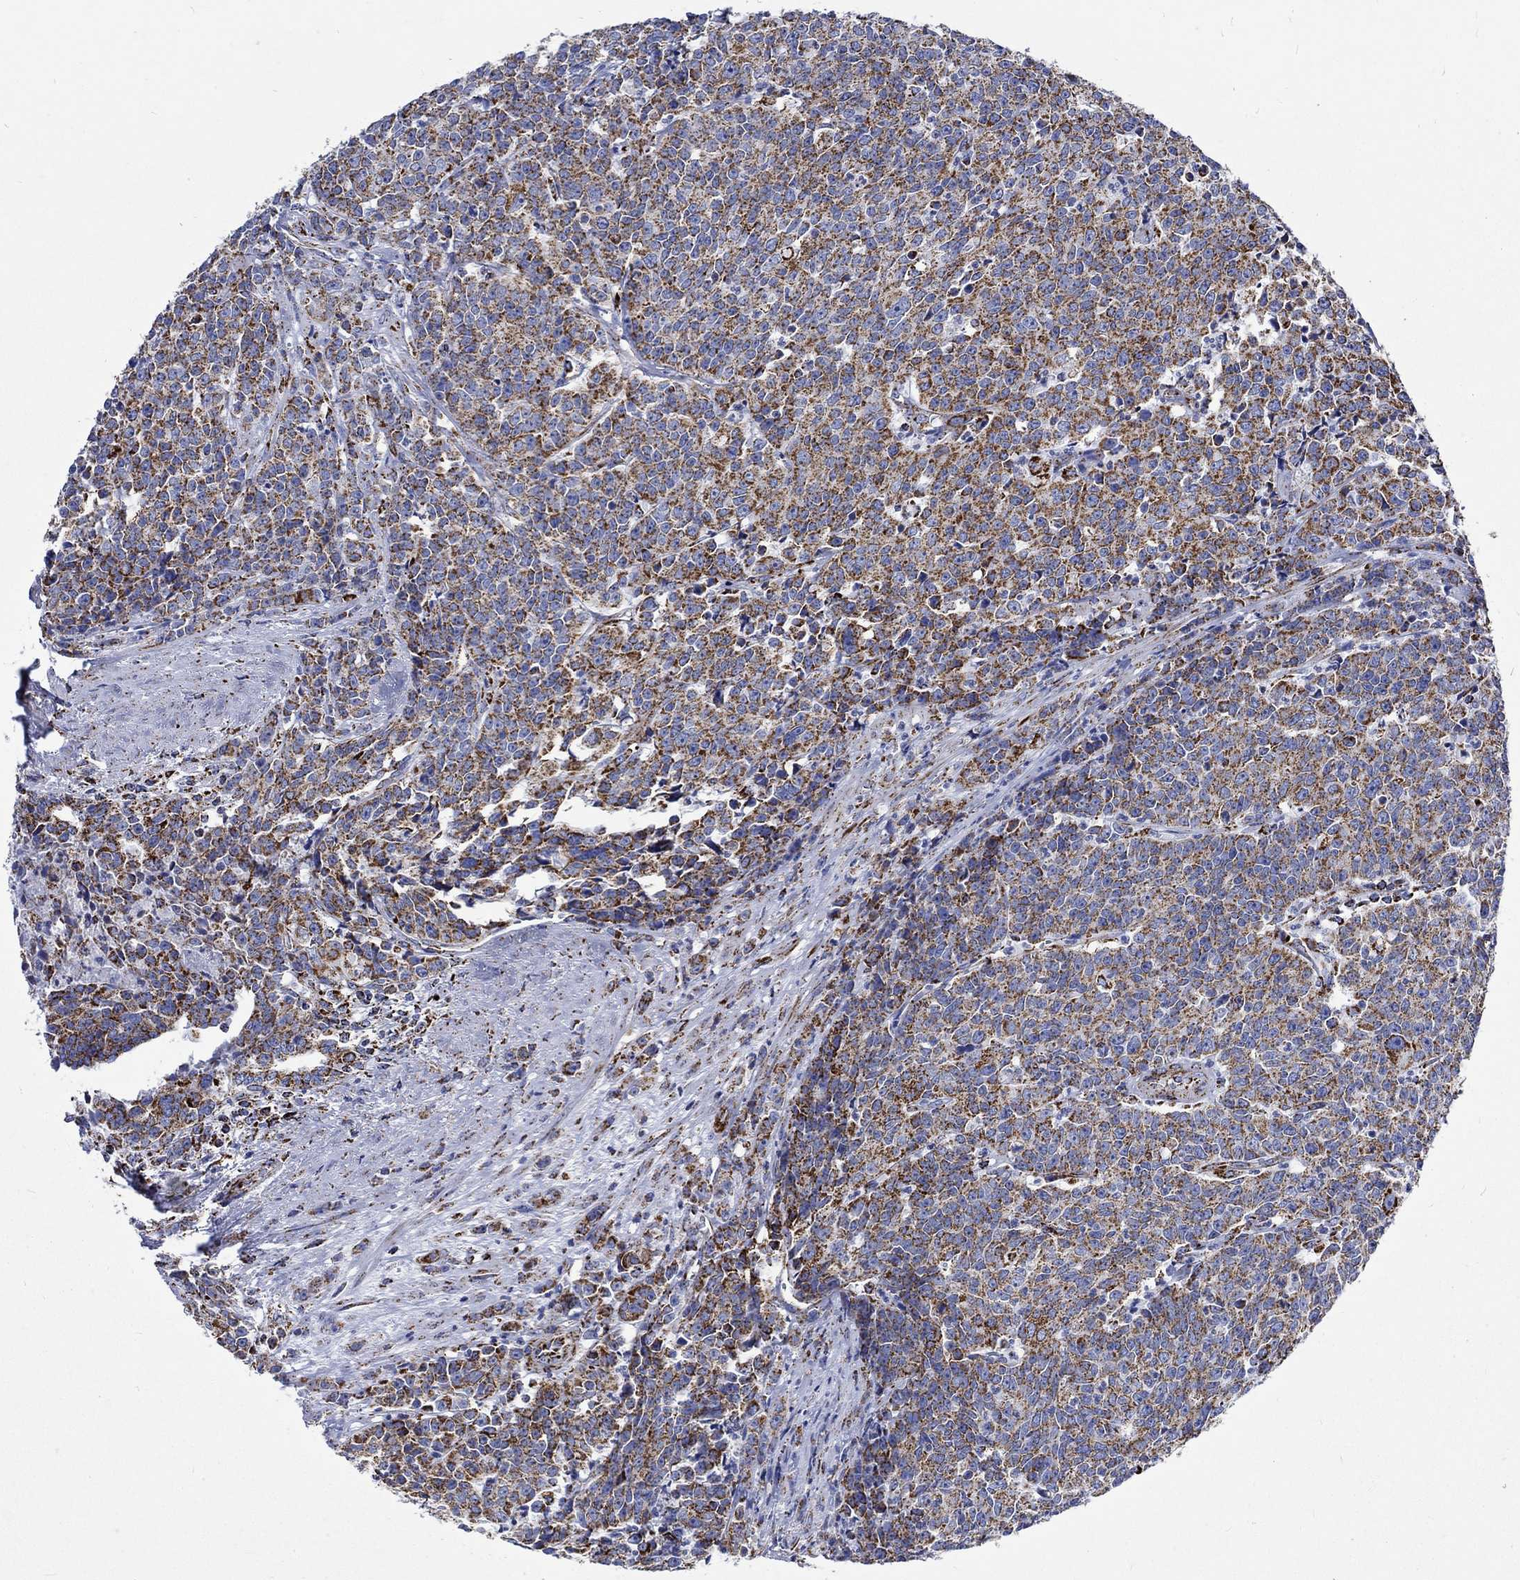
{"staining": {"intensity": "strong", "quantity": "25%-75%", "location": "cytoplasmic/membranous"}, "tissue": "prostate cancer", "cell_type": "Tumor cells", "image_type": "cancer", "snomed": [{"axis": "morphology", "description": "Adenocarcinoma, NOS"}, {"axis": "topography", "description": "Prostate"}], "caption": "Approximately 25%-75% of tumor cells in human prostate cancer (adenocarcinoma) exhibit strong cytoplasmic/membranous protein expression as visualized by brown immunohistochemical staining.", "gene": "RCE1", "patient": {"sex": "male", "age": 67}}